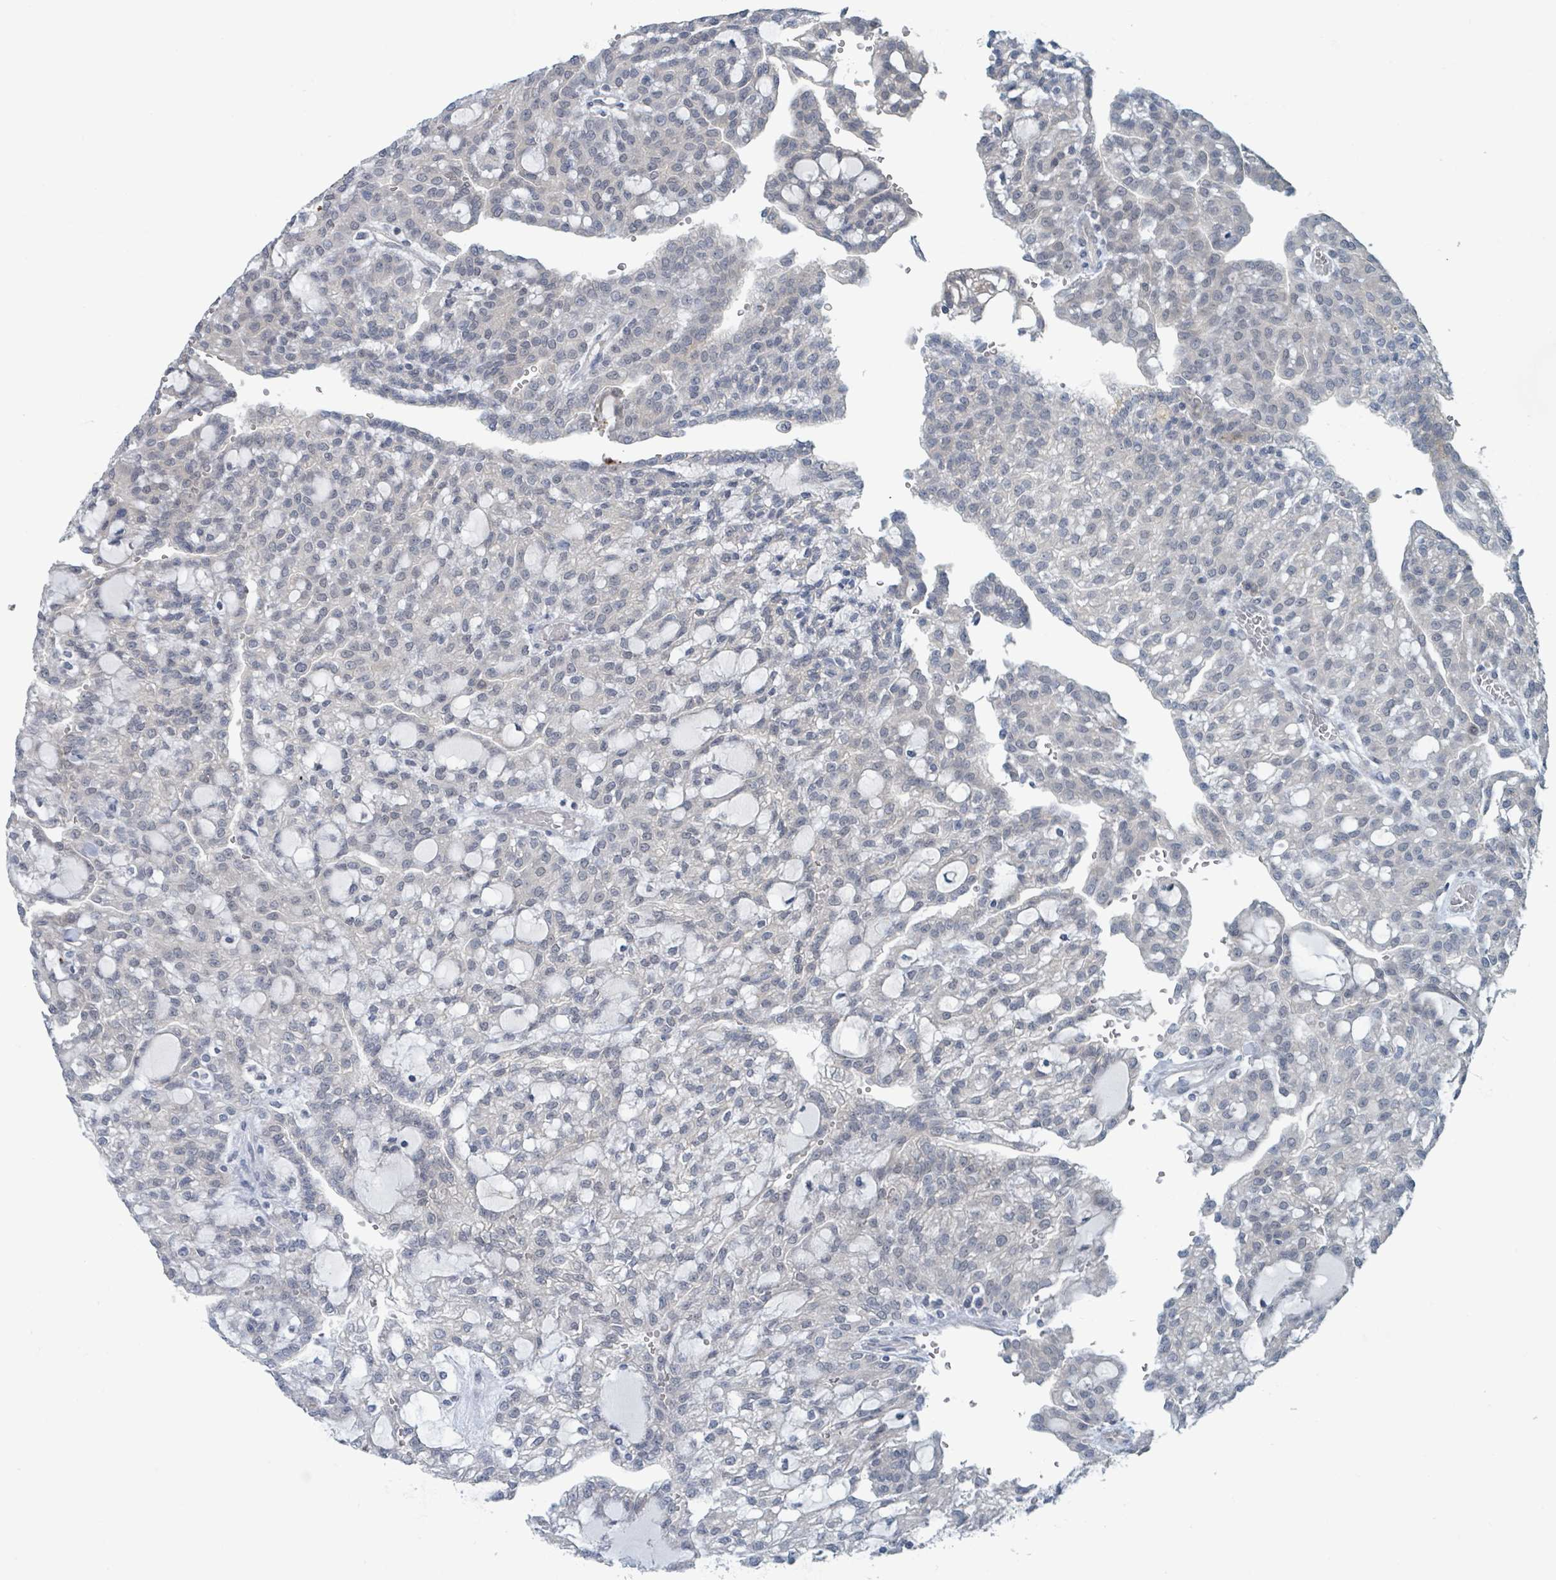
{"staining": {"intensity": "weak", "quantity": "25%-75%", "location": "nuclear"}, "tissue": "renal cancer", "cell_type": "Tumor cells", "image_type": "cancer", "snomed": [{"axis": "morphology", "description": "Adenocarcinoma, NOS"}, {"axis": "topography", "description": "Kidney"}], "caption": "Renal cancer (adenocarcinoma) stained with immunohistochemistry demonstrates weak nuclear expression in approximately 25%-75% of tumor cells.", "gene": "ANKRD55", "patient": {"sex": "male", "age": 63}}